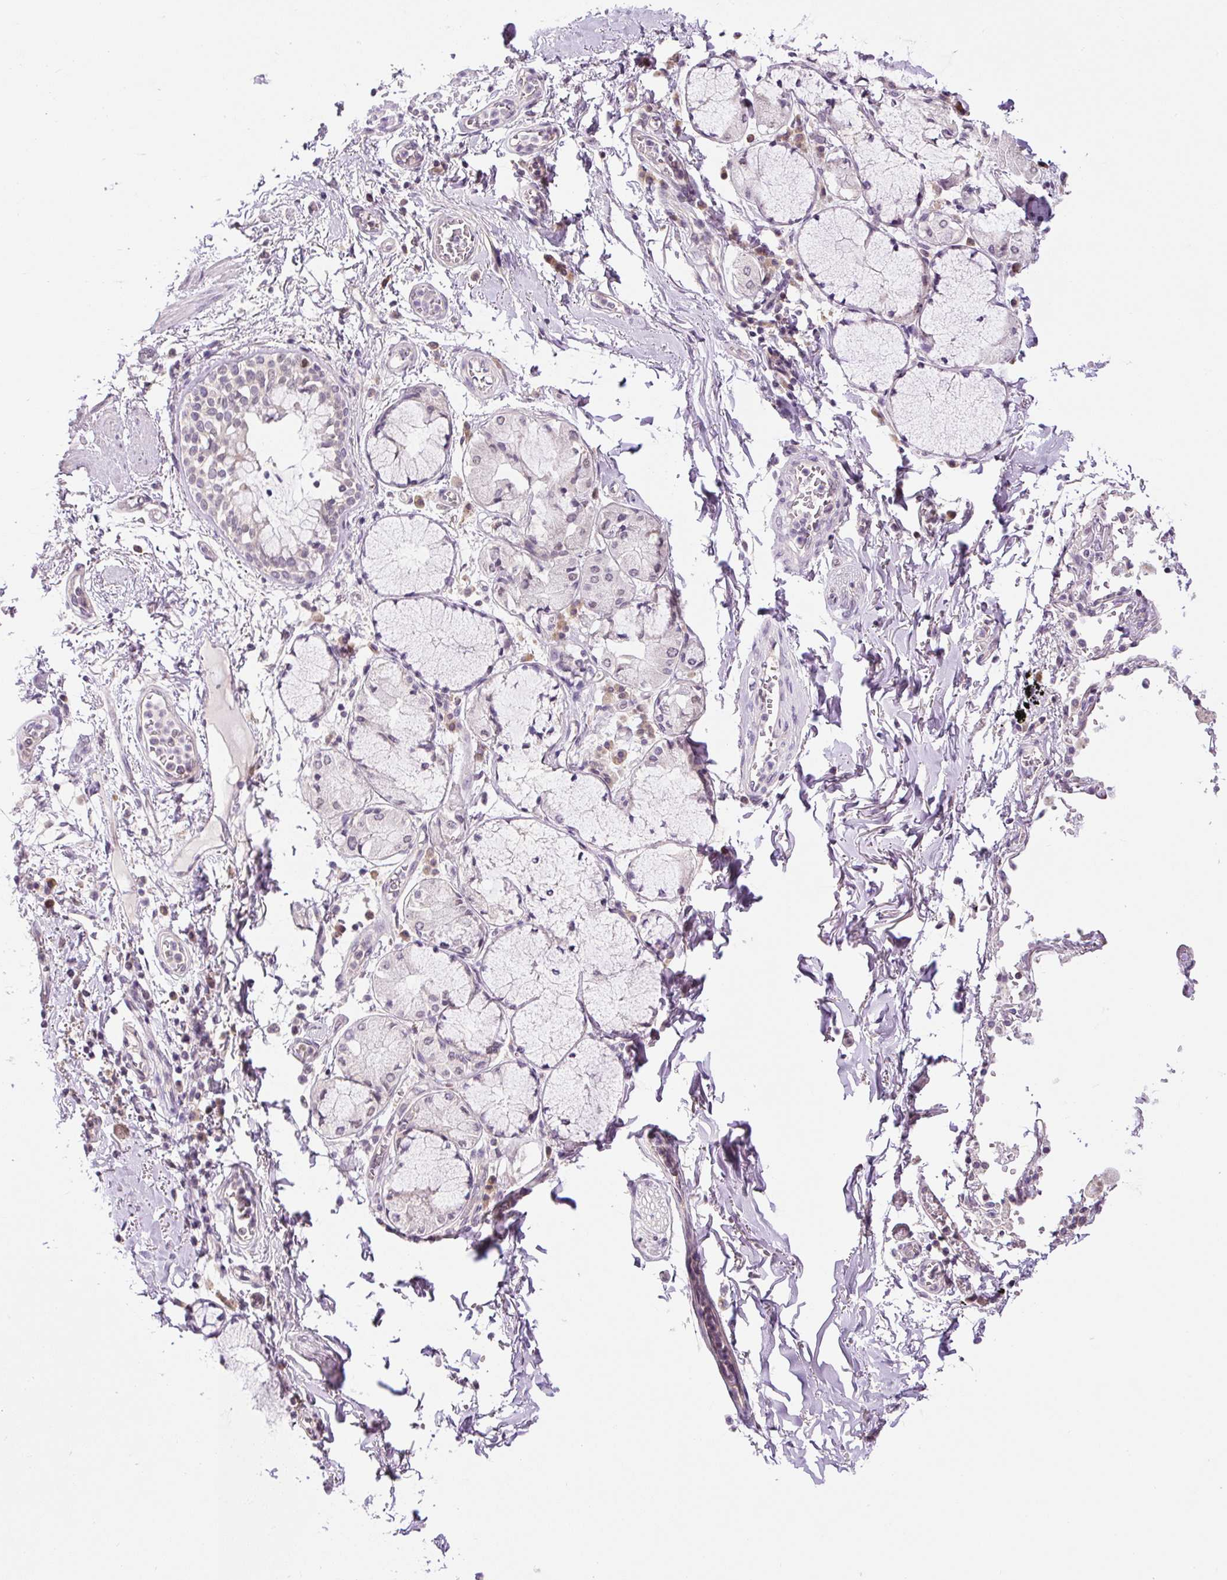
{"staining": {"intensity": "negative", "quantity": "none", "location": "none"}, "tissue": "adipose tissue", "cell_type": "Adipocytes", "image_type": "normal", "snomed": [{"axis": "morphology", "description": "Normal tissue, NOS"}, {"axis": "morphology", "description": "Degeneration, NOS"}, {"axis": "topography", "description": "Cartilage tissue"}, {"axis": "topography", "description": "Lung"}], "caption": "Adipocytes show no significant protein staining in unremarkable adipose tissue. (DAB immunohistochemistry (IHC) visualized using brightfield microscopy, high magnification).", "gene": "RACGAP1", "patient": {"sex": "female", "age": 61}}